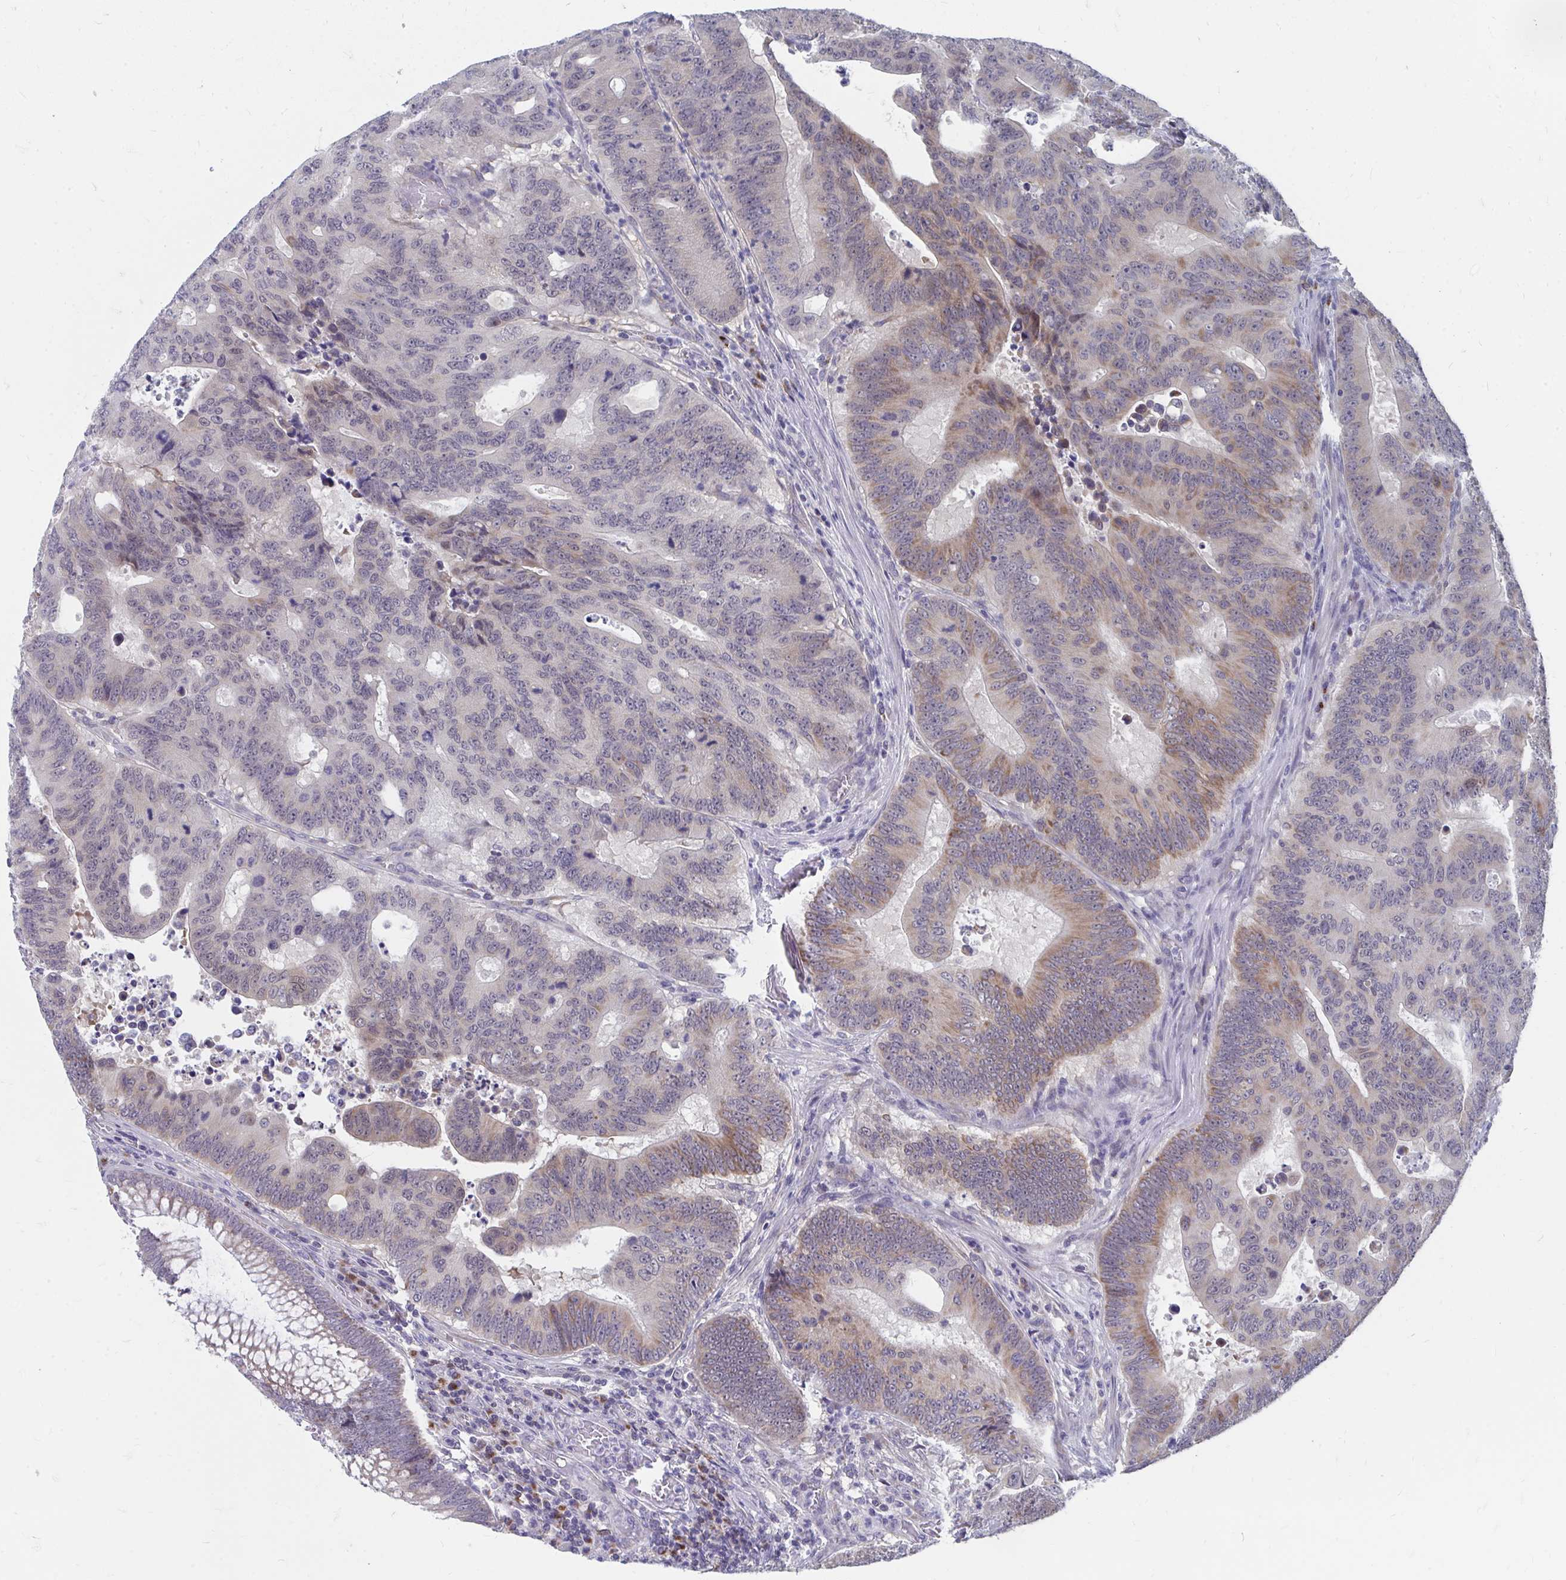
{"staining": {"intensity": "moderate", "quantity": "25%-75%", "location": "cytoplasmic/membranous"}, "tissue": "colorectal cancer", "cell_type": "Tumor cells", "image_type": "cancer", "snomed": [{"axis": "morphology", "description": "Adenocarcinoma, NOS"}, {"axis": "topography", "description": "Colon"}], "caption": "Adenocarcinoma (colorectal) stained with a protein marker exhibits moderate staining in tumor cells.", "gene": "PABIR3", "patient": {"sex": "male", "age": 62}}